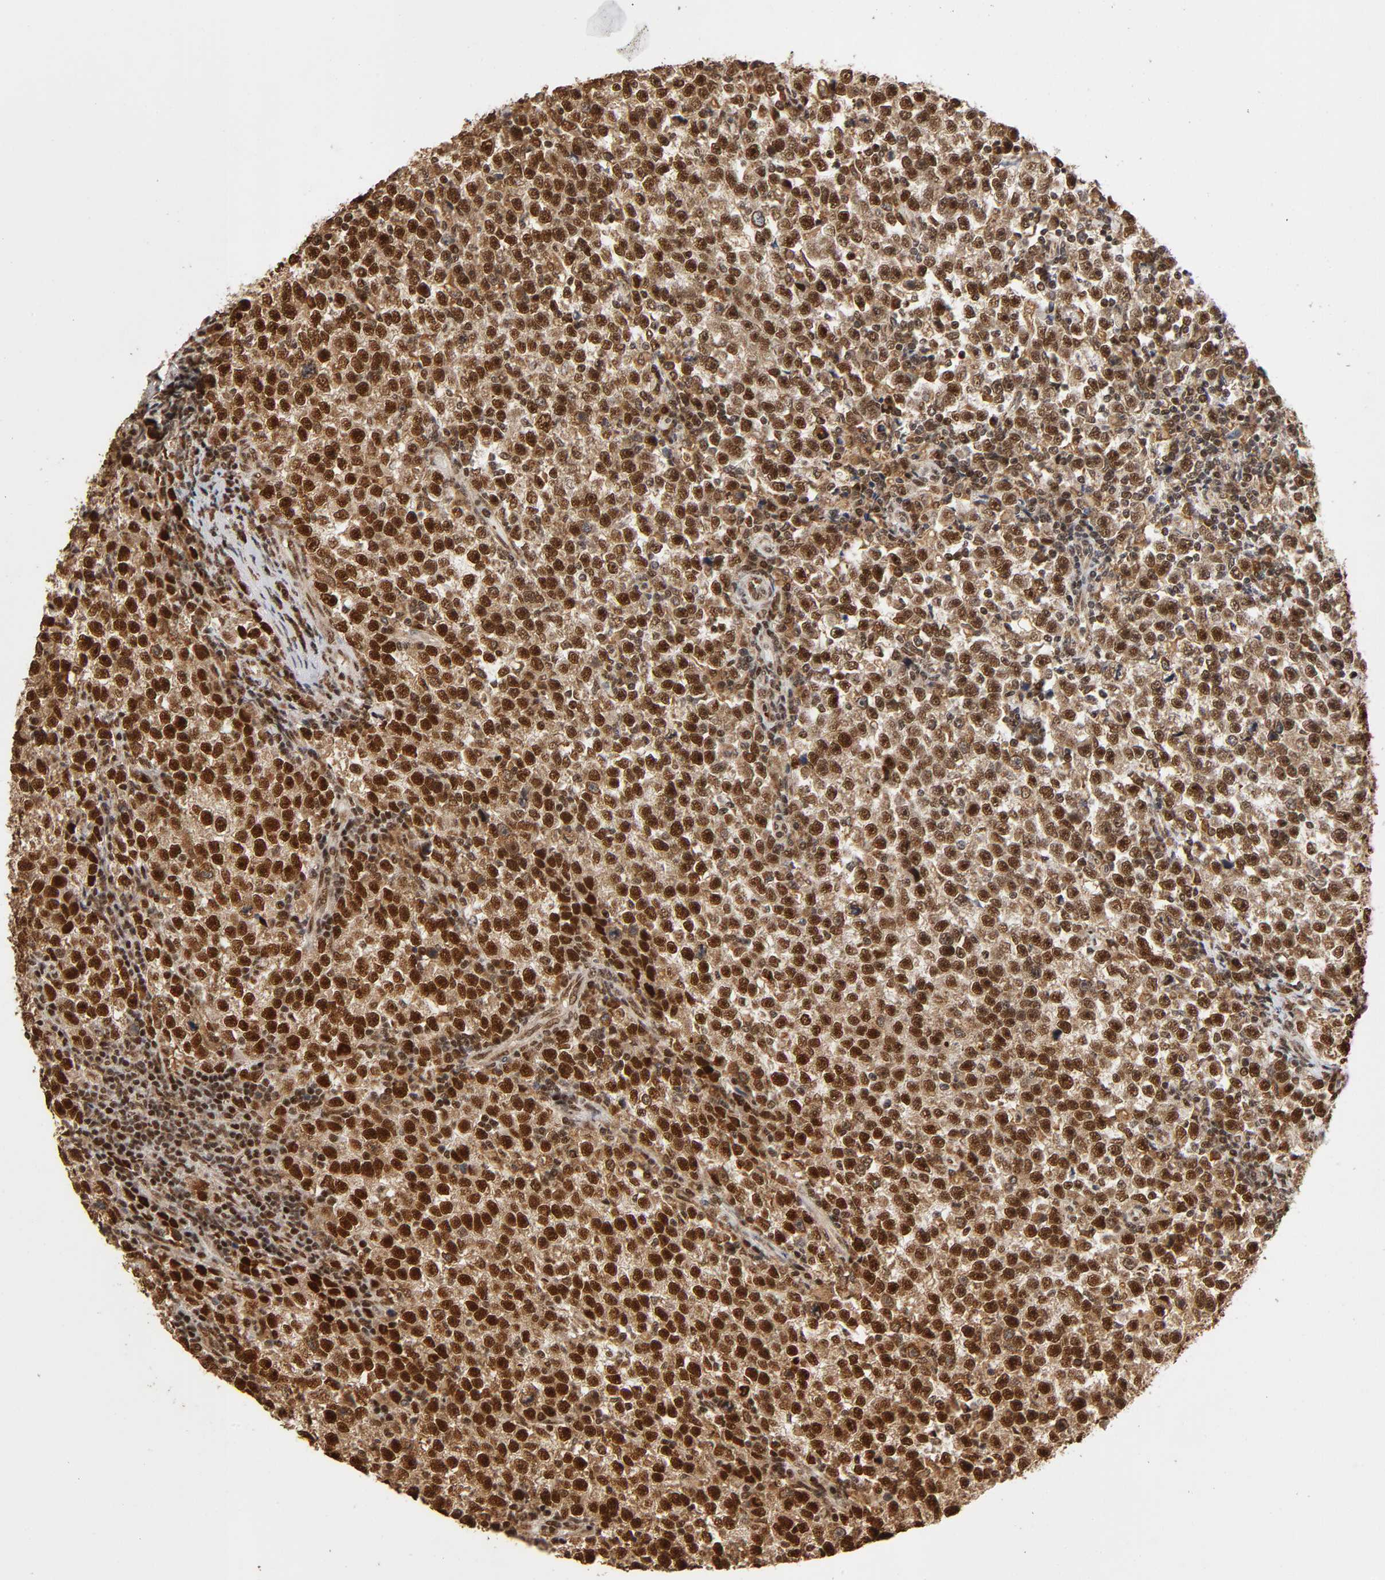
{"staining": {"intensity": "strong", "quantity": ">75%", "location": "cytoplasmic/membranous,nuclear"}, "tissue": "testis cancer", "cell_type": "Tumor cells", "image_type": "cancer", "snomed": [{"axis": "morphology", "description": "Seminoma, NOS"}, {"axis": "topography", "description": "Testis"}], "caption": "A brown stain shows strong cytoplasmic/membranous and nuclear expression of a protein in testis cancer (seminoma) tumor cells.", "gene": "RNF122", "patient": {"sex": "male", "age": 43}}